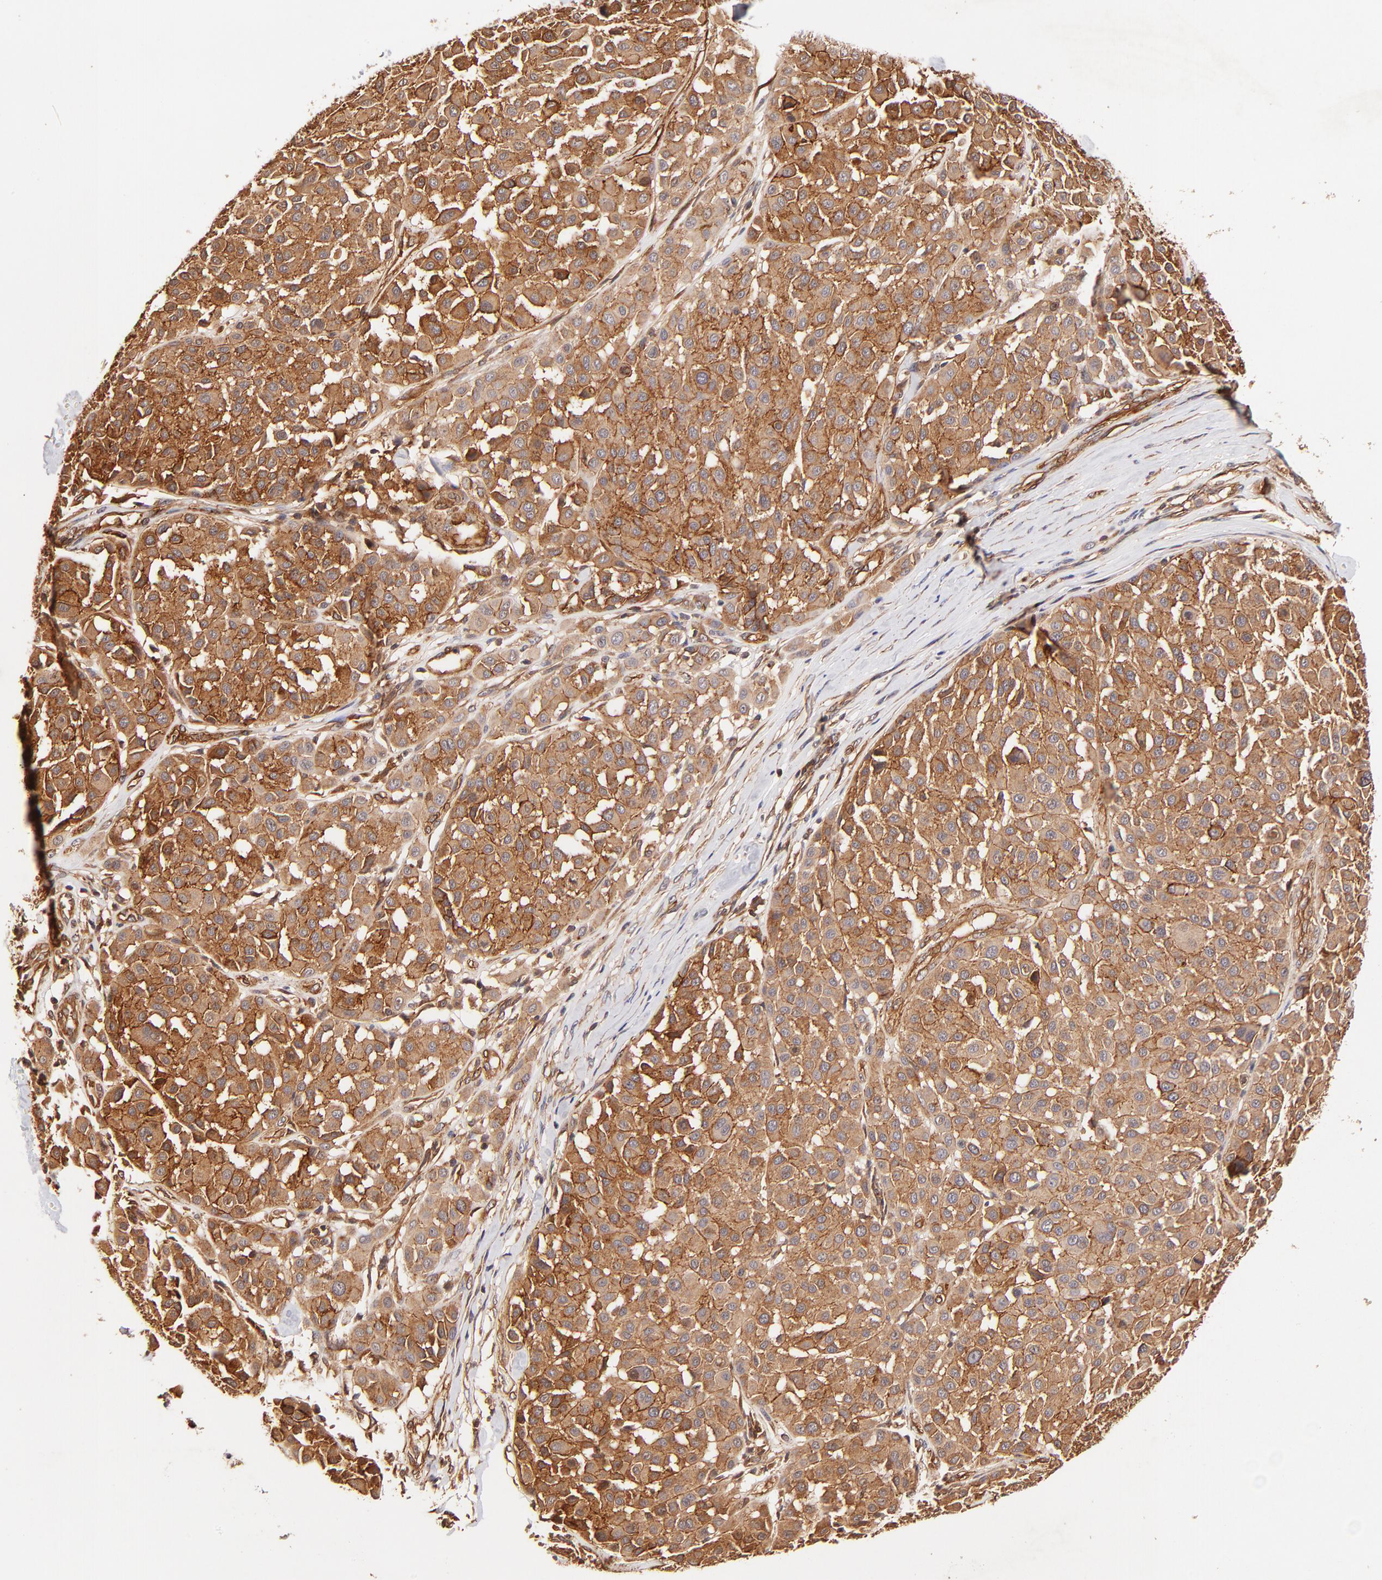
{"staining": {"intensity": "moderate", "quantity": ">75%", "location": "cytoplasmic/membranous"}, "tissue": "melanoma", "cell_type": "Tumor cells", "image_type": "cancer", "snomed": [{"axis": "morphology", "description": "Malignant melanoma, Metastatic site"}, {"axis": "topography", "description": "Soft tissue"}], "caption": "About >75% of tumor cells in melanoma display moderate cytoplasmic/membranous protein positivity as visualized by brown immunohistochemical staining.", "gene": "ITGB1", "patient": {"sex": "male", "age": 41}}